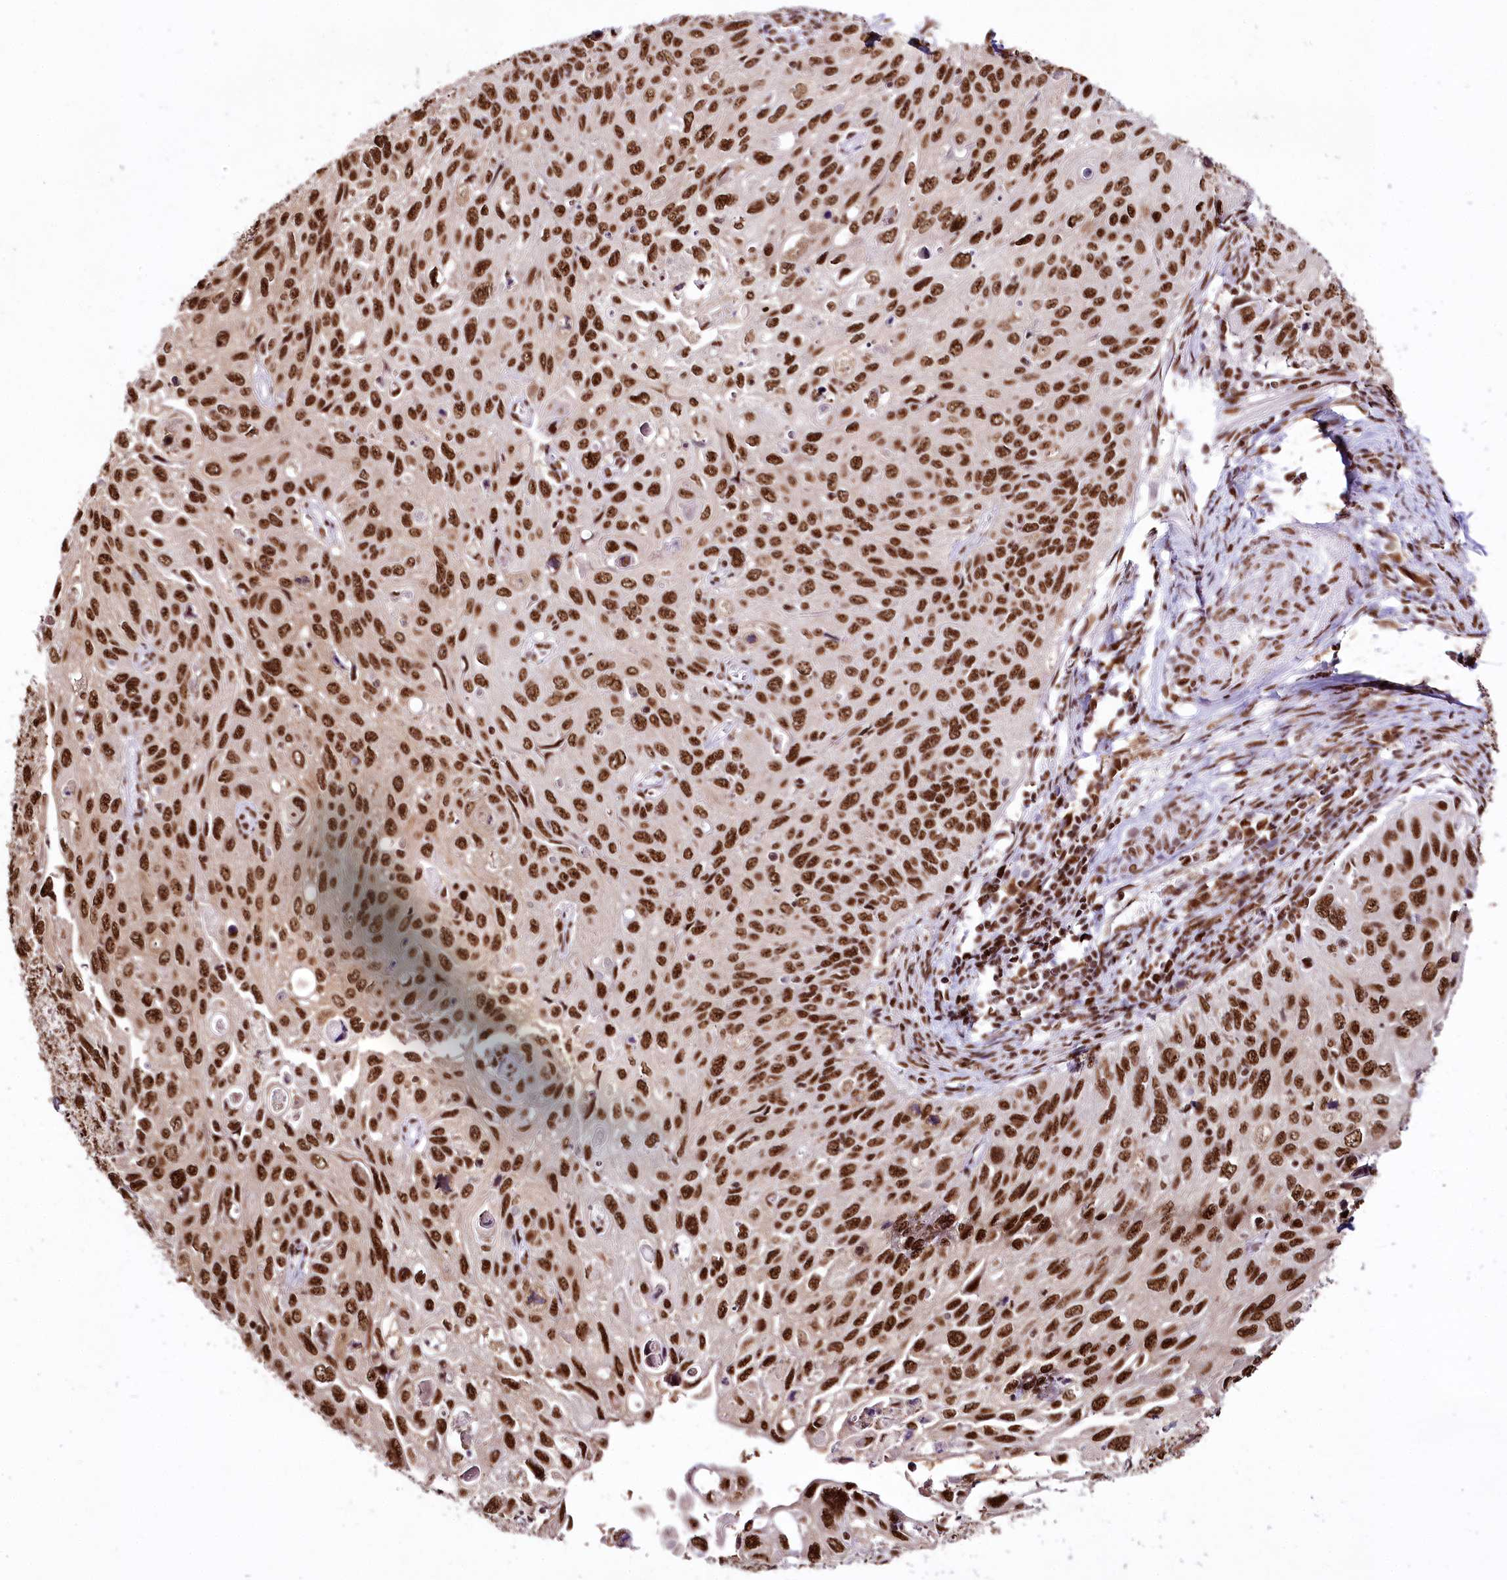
{"staining": {"intensity": "strong", "quantity": ">75%", "location": "nuclear"}, "tissue": "cervical cancer", "cell_type": "Tumor cells", "image_type": "cancer", "snomed": [{"axis": "morphology", "description": "Squamous cell carcinoma, NOS"}, {"axis": "topography", "description": "Cervix"}], "caption": "The micrograph shows staining of cervical cancer (squamous cell carcinoma), revealing strong nuclear protein positivity (brown color) within tumor cells.", "gene": "SMARCE1", "patient": {"sex": "female", "age": 70}}